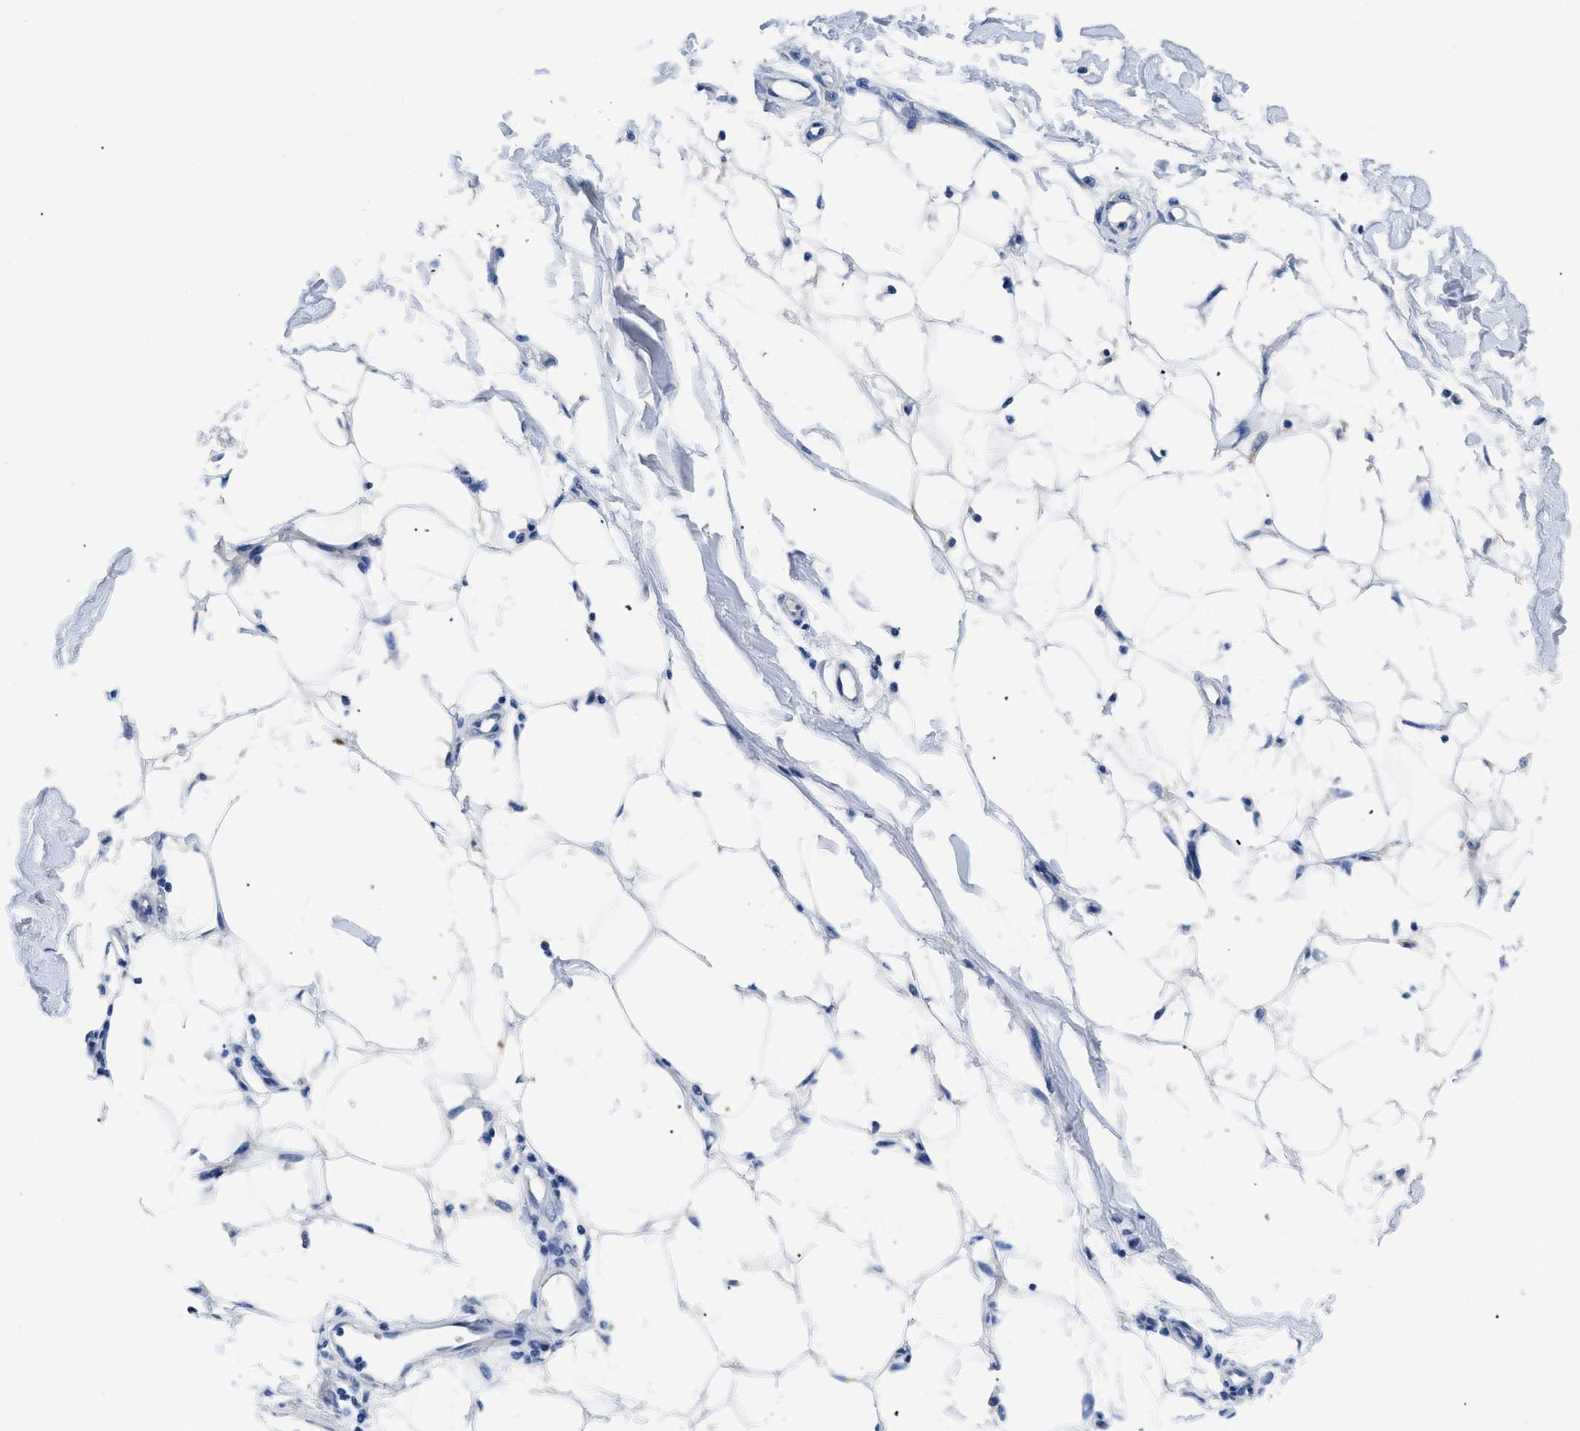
{"staining": {"intensity": "negative", "quantity": "none", "location": "none"}, "tissue": "adipose tissue", "cell_type": "Adipocytes", "image_type": "normal", "snomed": [{"axis": "morphology", "description": "Normal tissue, NOS"}, {"axis": "morphology", "description": "Squamous cell carcinoma, NOS"}, {"axis": "topography", "description": "Skin"}, {"axis": "topography", "description": "Peripheral nerve tissue"}], "caption": "This is a micrograph of immunohistochemistry (IHC) staining of unremarkable adipose tissue, which shows no staining in adipocytes.", "gene": "TMEM68", "patient": {"sex": "male", "age": 83}}